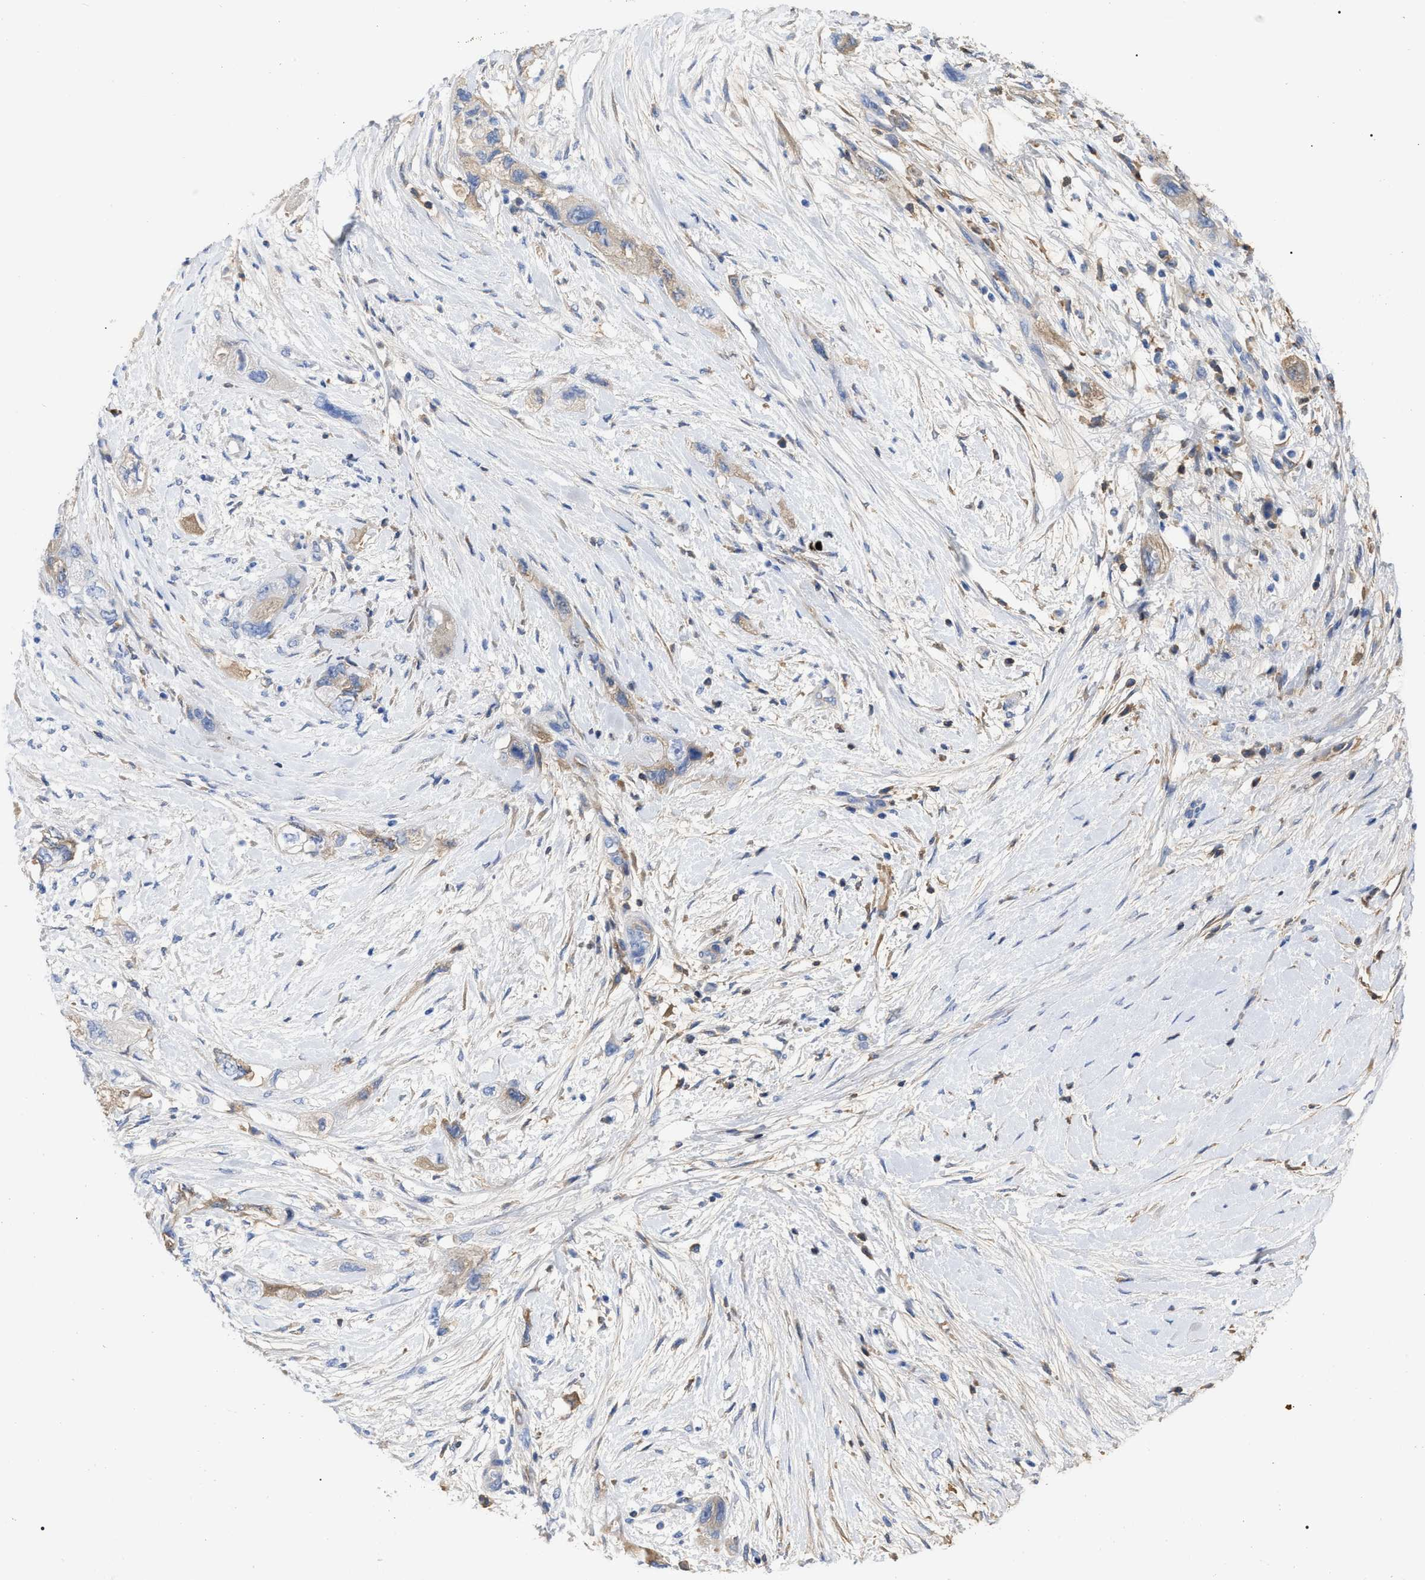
{"staining": {"intensity": "weak", "quantity": ">75%", "location": "cytoplasmic/membranous"}, "tissue": "pancreatic cancer", "cell_type": "Tumor cells", "image_type": "cancer", "snomed": [{"axis": "morphology", "description": "Adenocarcinoma, NOS"}, {"axis": "topography", "description": "Pancreas"}], "caption": "Adenocarcinoma (pancreatic) stained with a brown dye shows weak cytoplasmic/membranous positive staining in about >75% of tumor cells.", "gene": "IGHV5-51", "patient": {"sex": "female", "age": 73}}